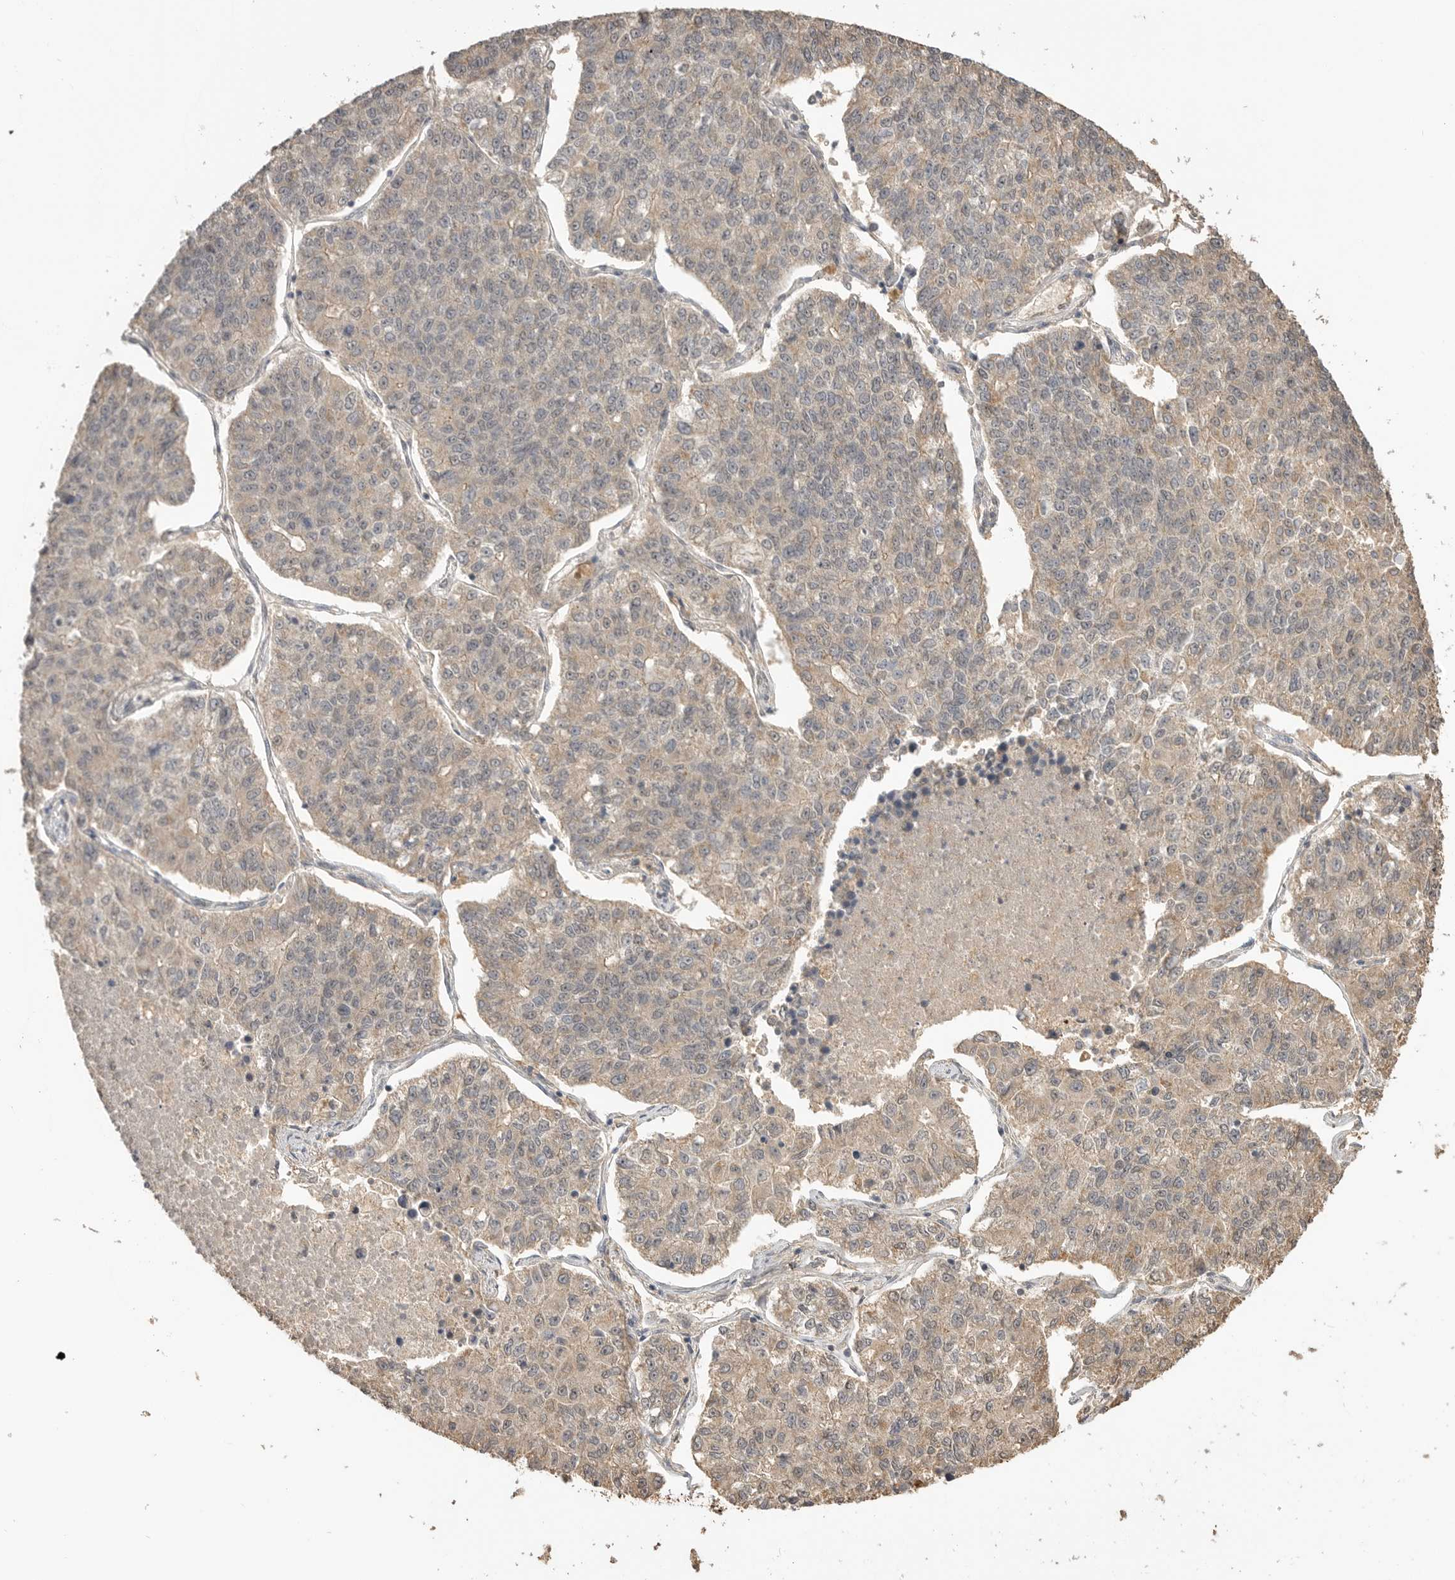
{"staining": {"intensity": "weak", "quantity": "25%-75%", "location": "cytoplasmic/membranous"}, "tissue": "lung cancer", "cell_type": "Tumor cells", "image_type": "cancer", "snomed": [{"axis": "morphology", "description": "Adenocarcinoma, NOS"}, {"axis": "topography", "description": "Lung"}], "caption": "Immunohistochemistry micrograph of lung adenocarcinoma stained for a protein (brown), which reveals low levels of weak cytoplasmic/membranous positivity in about 25%-75% of tumor cells.", "gene": "ASPSCR1", "patient": {"sex": "male", "age": 49}}